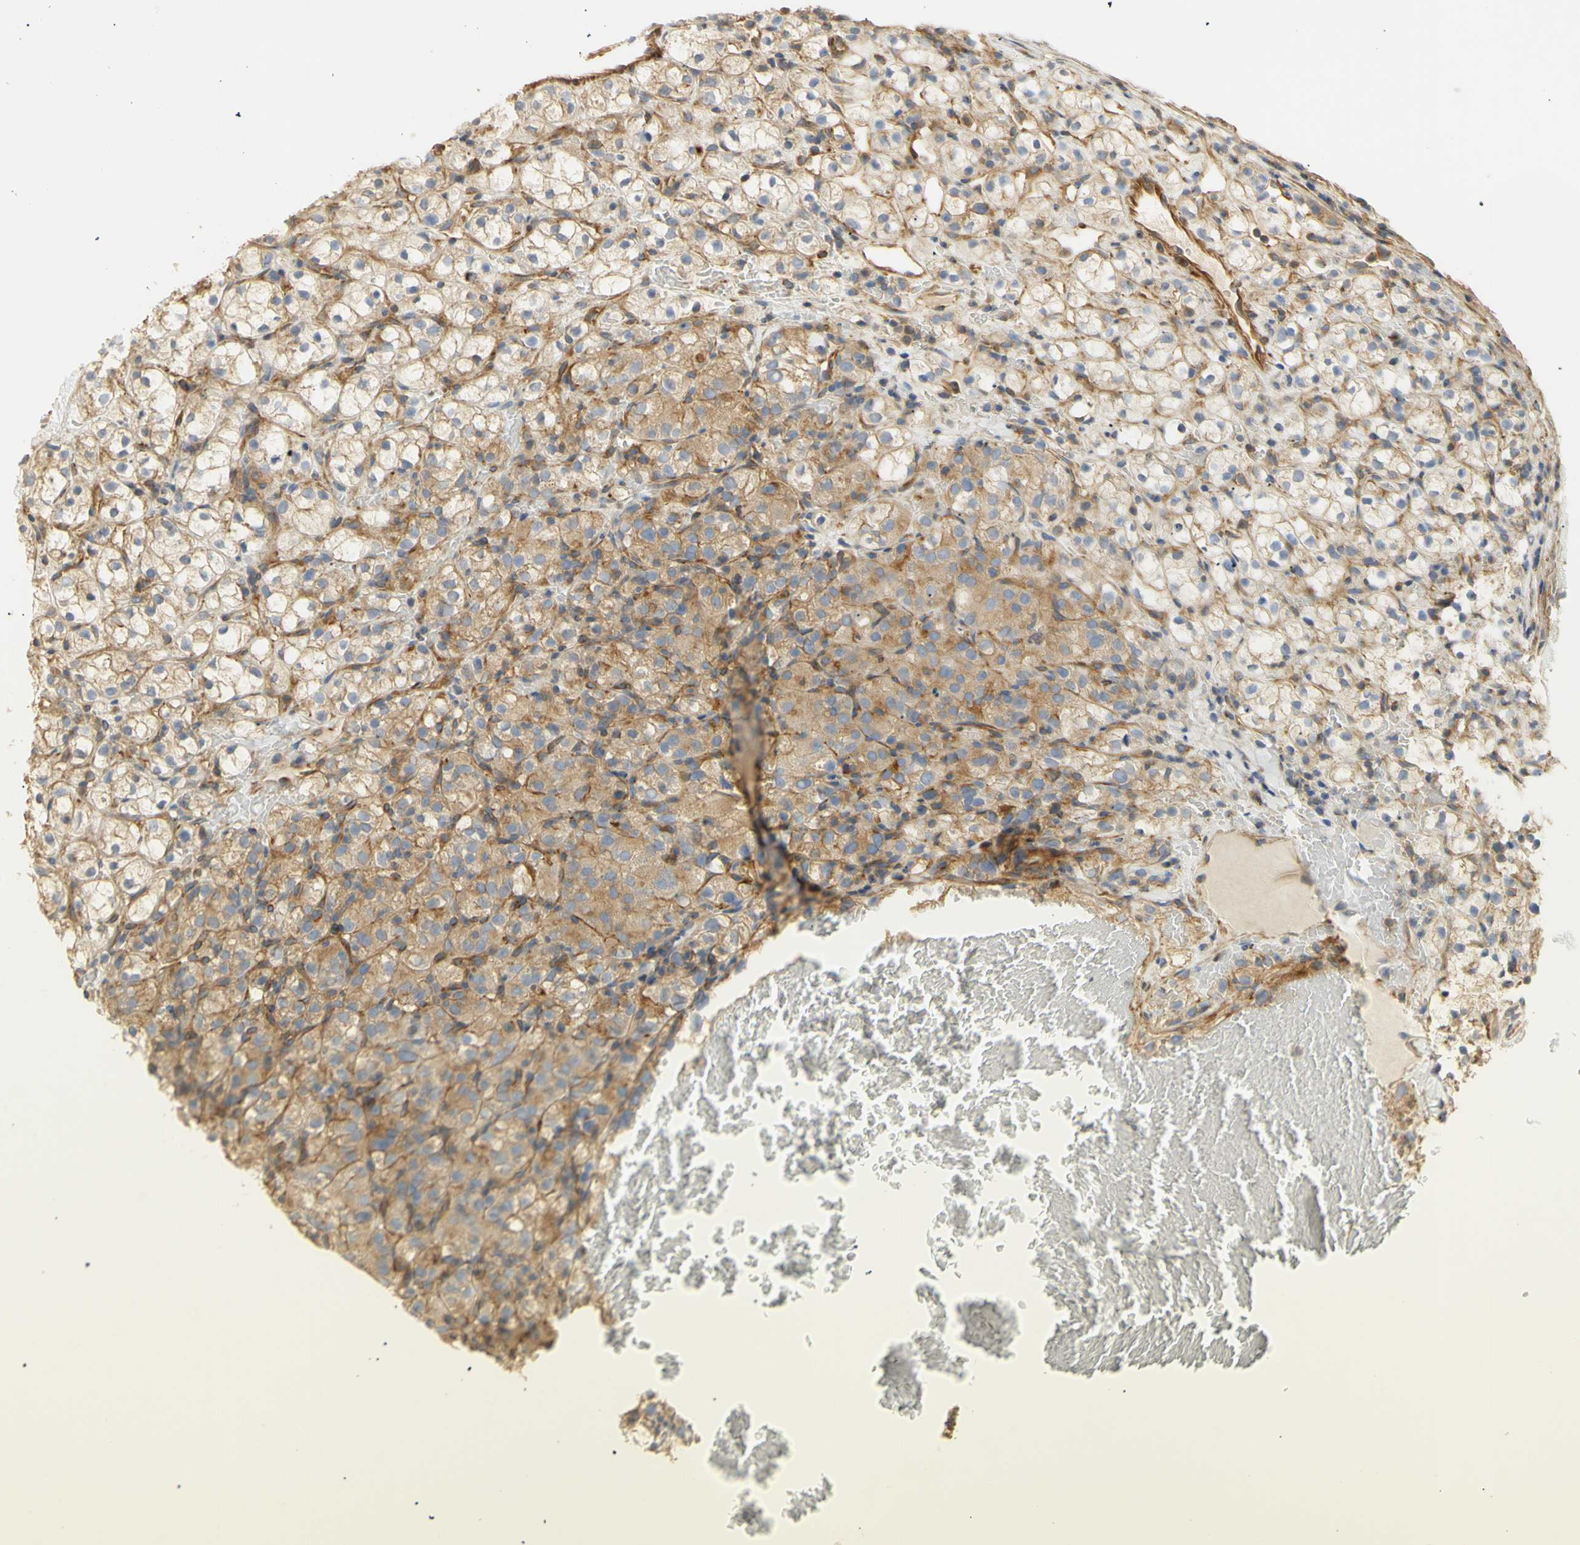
{"staining": {"intensity": "moderate", "quantity": "25%-75%", "location": "cytoplasmic/membranous"}, "tissue": "renal cancer", "cell_type": "Tumor cells", "image_type": "cancer", "snomed": [{"axis": "morphology", "description": "Adenocarcinoma, NOS"}, {"axis": "topography", "description": "Kidney"}], "caption": "Tumor cells exhibit moderate cytoplasmic/membranous expression in approximately 25%-75% of cells in renal cancer (adenocarcinoma). (DAB = brown stain, brightfield microscopy at high magnification).", "gene": "KCNE4", "patient": {"sex": "male", "age": 61}}